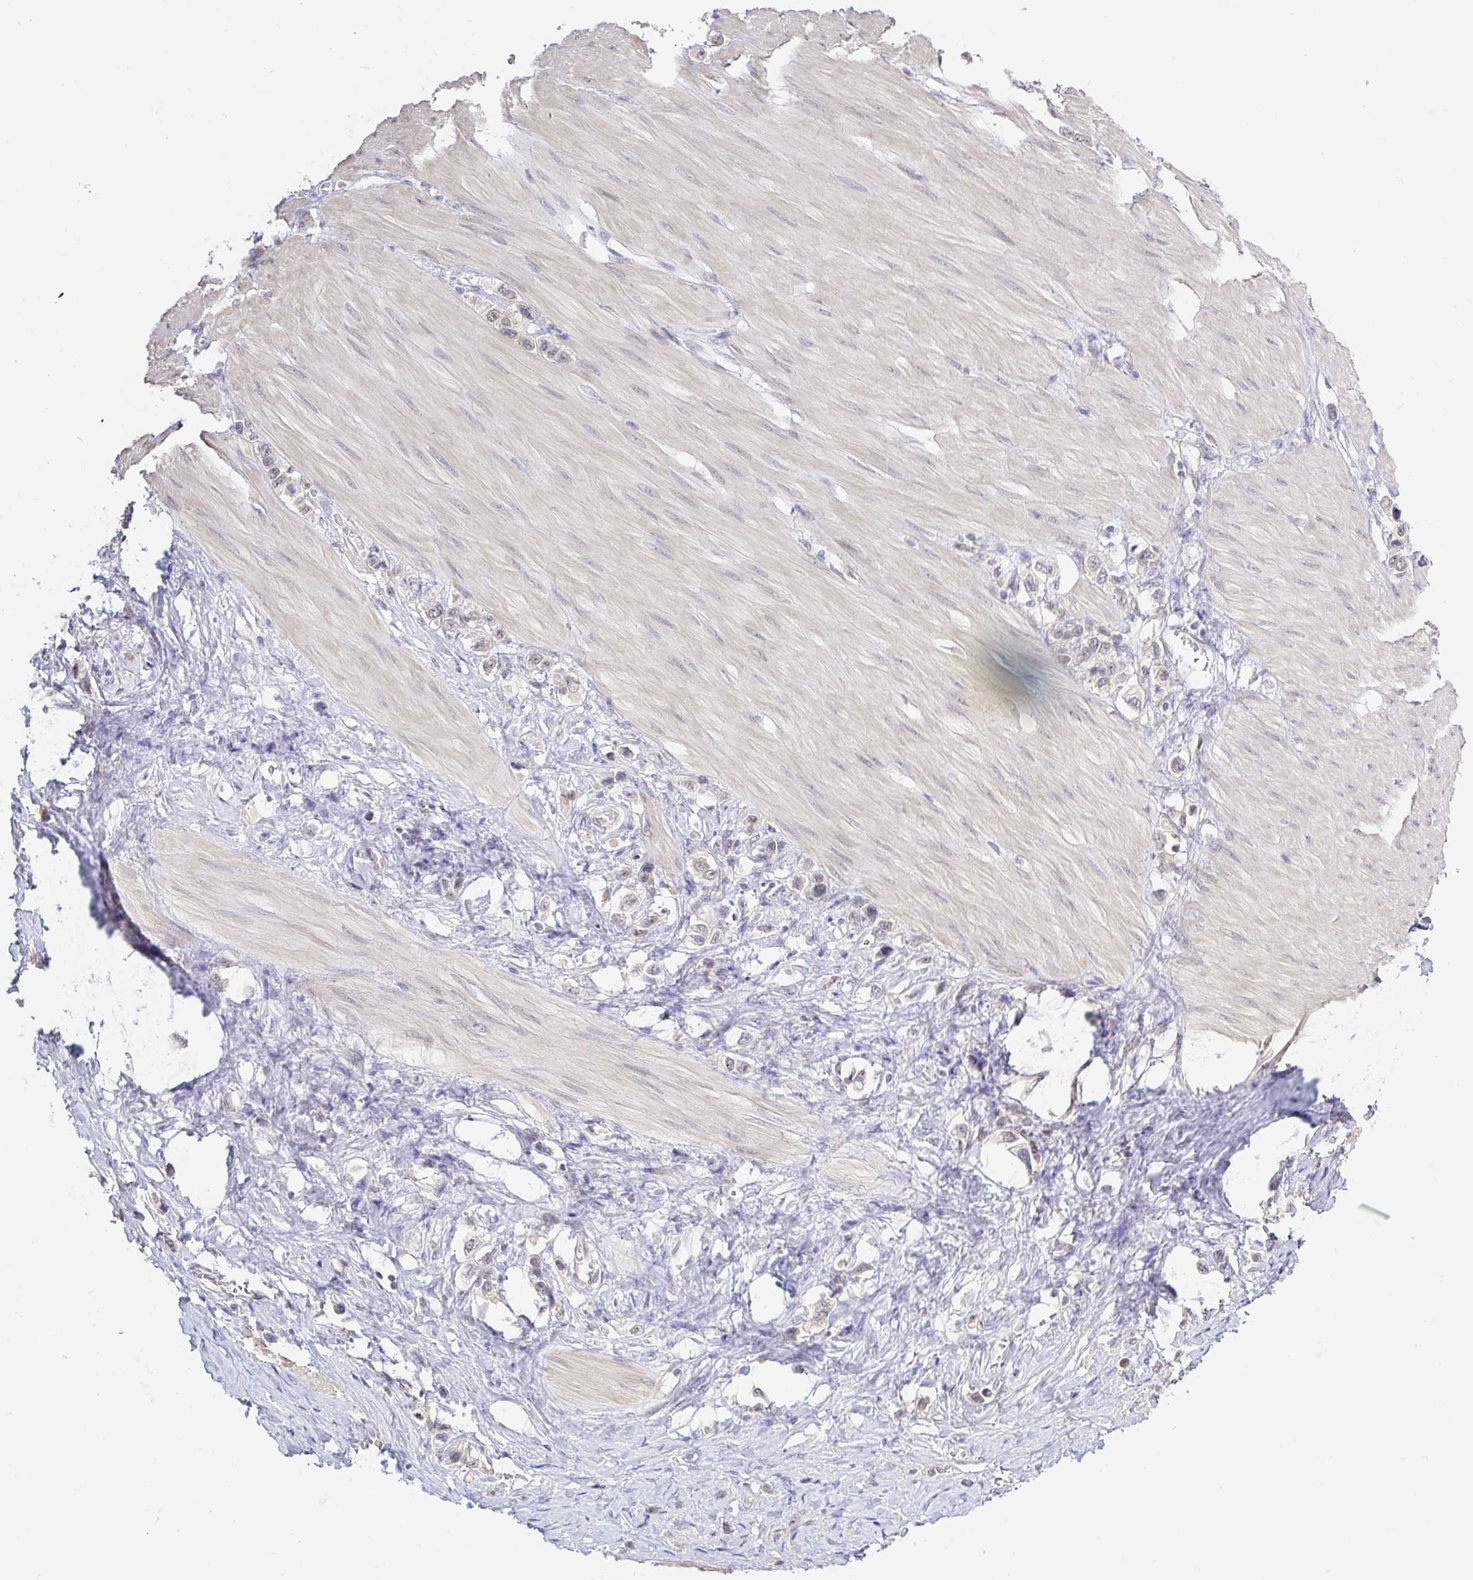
{"staining": {"intensity": "weak", "quantity": ">75%", "location": "nuclear"}, "tissue": "stomach cancer", "cell_type": "Tumor cells", "image_type": "cancer", "snomed": [{"axis": "morphology", "description": "Adenocarcinoma, NOS"}, {"axis": "topography", "description": "Stomach"}], "caption": "The histopathology image displays staining of stomach adenocarcinoma, revealing weak nuclear protein positivity (brown color) within tumor cells. The staining is performed using DAB (3,3'-diaminobenzidine) brown chromogen to label protein expression. The nuclei are counter-stained blue using hematoxylin.", "gene": "HYPK", "patient": {"sex": "female", "age": 65}}